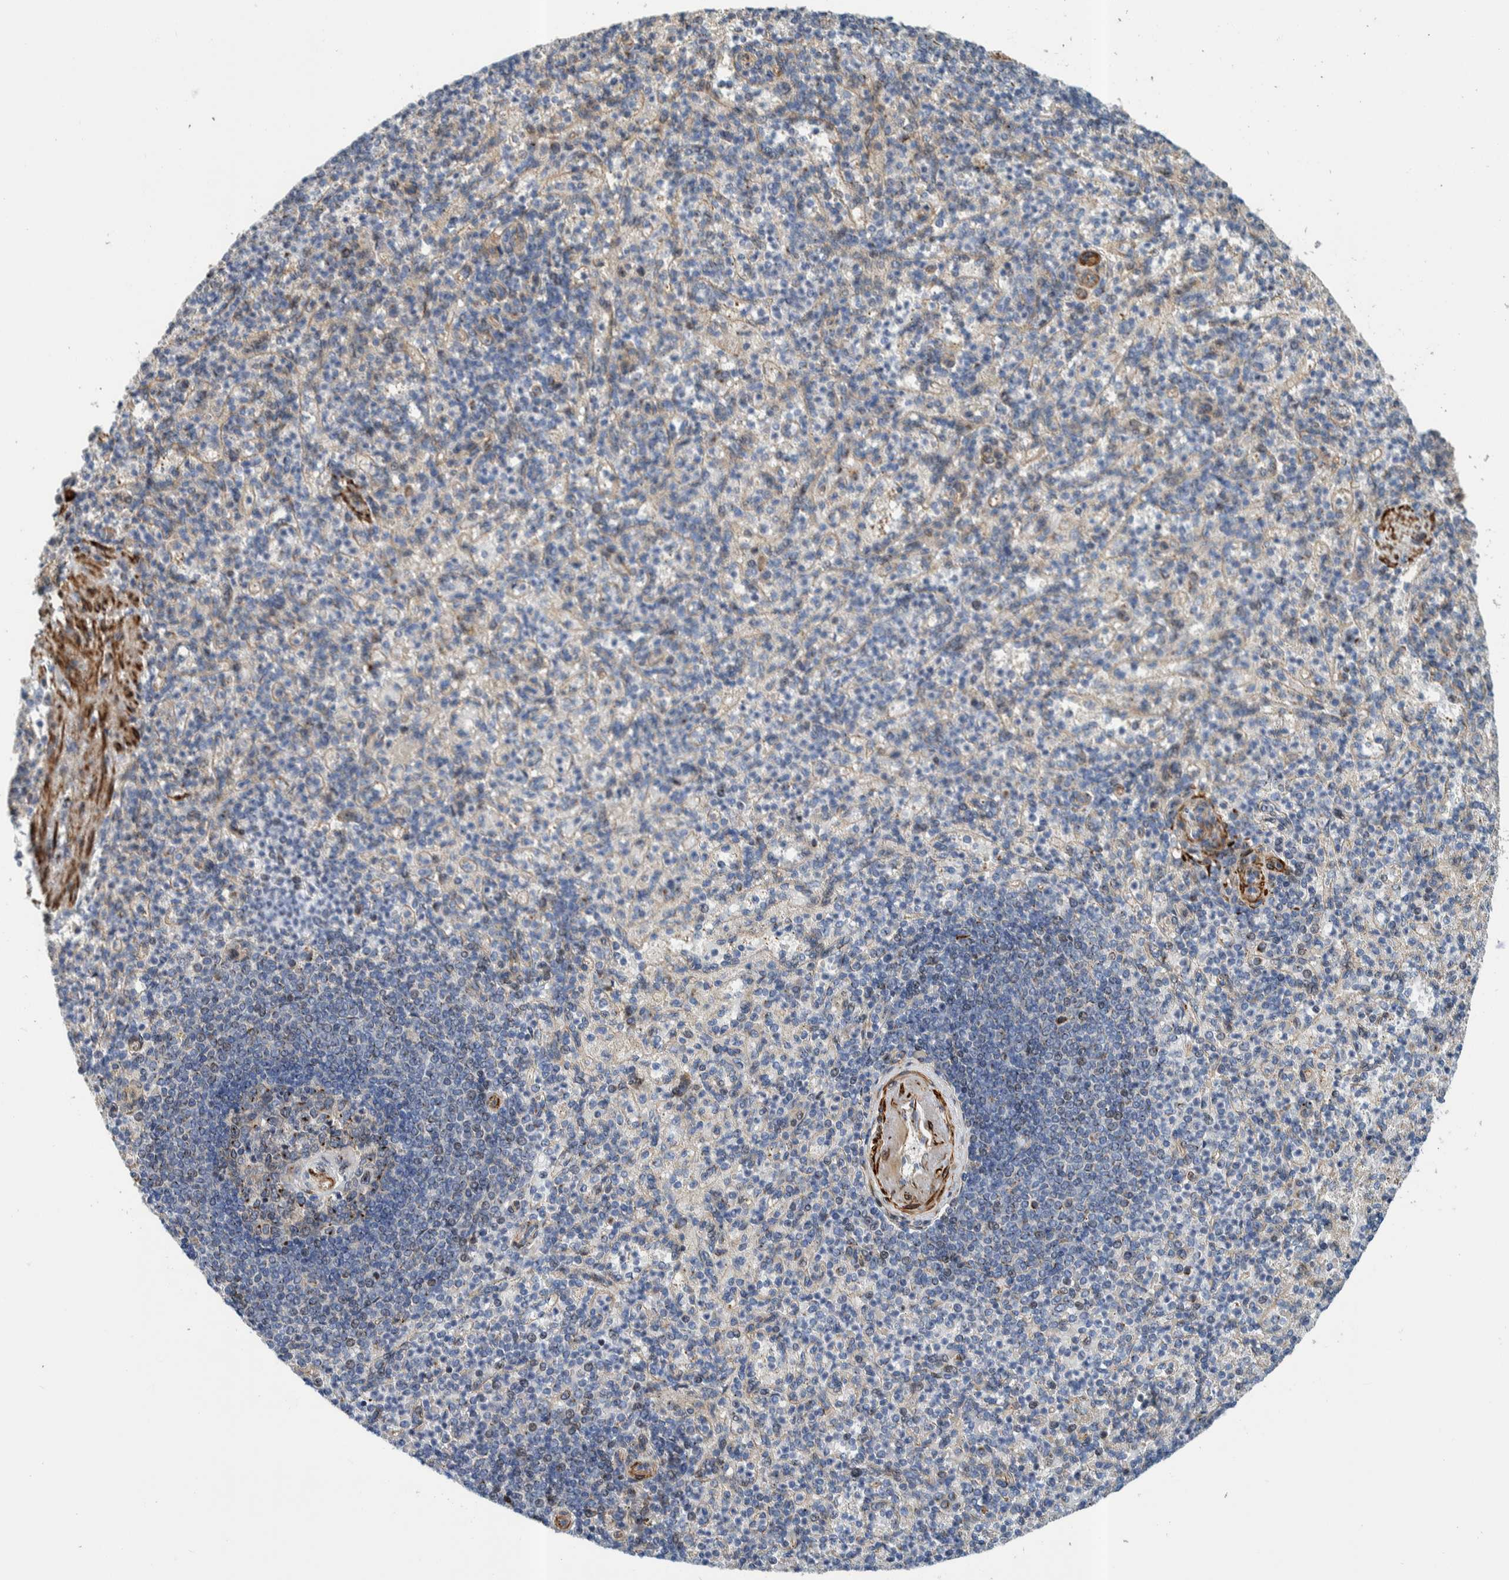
{"staining": {"intensity": "negative", "quantity": "none", "location": "none"}, "tissue": "spleen", "cell_type": "Cells in red pulp", "image_type": "normal", "snomed": [{"axis": "morphology", "description": "Normal tissue, NOS"}, {"axis": "topography", "description": "Spleen"}], "caption": "Immunohistochemistry (IHC) micrograph of normal human spleen stained for a protein (brown), which displays no staining in cells in red pulp. (DAB IHC, high magnification).", "gene": "CCDC57", "patient": {"sex": "female", "age": 74}}